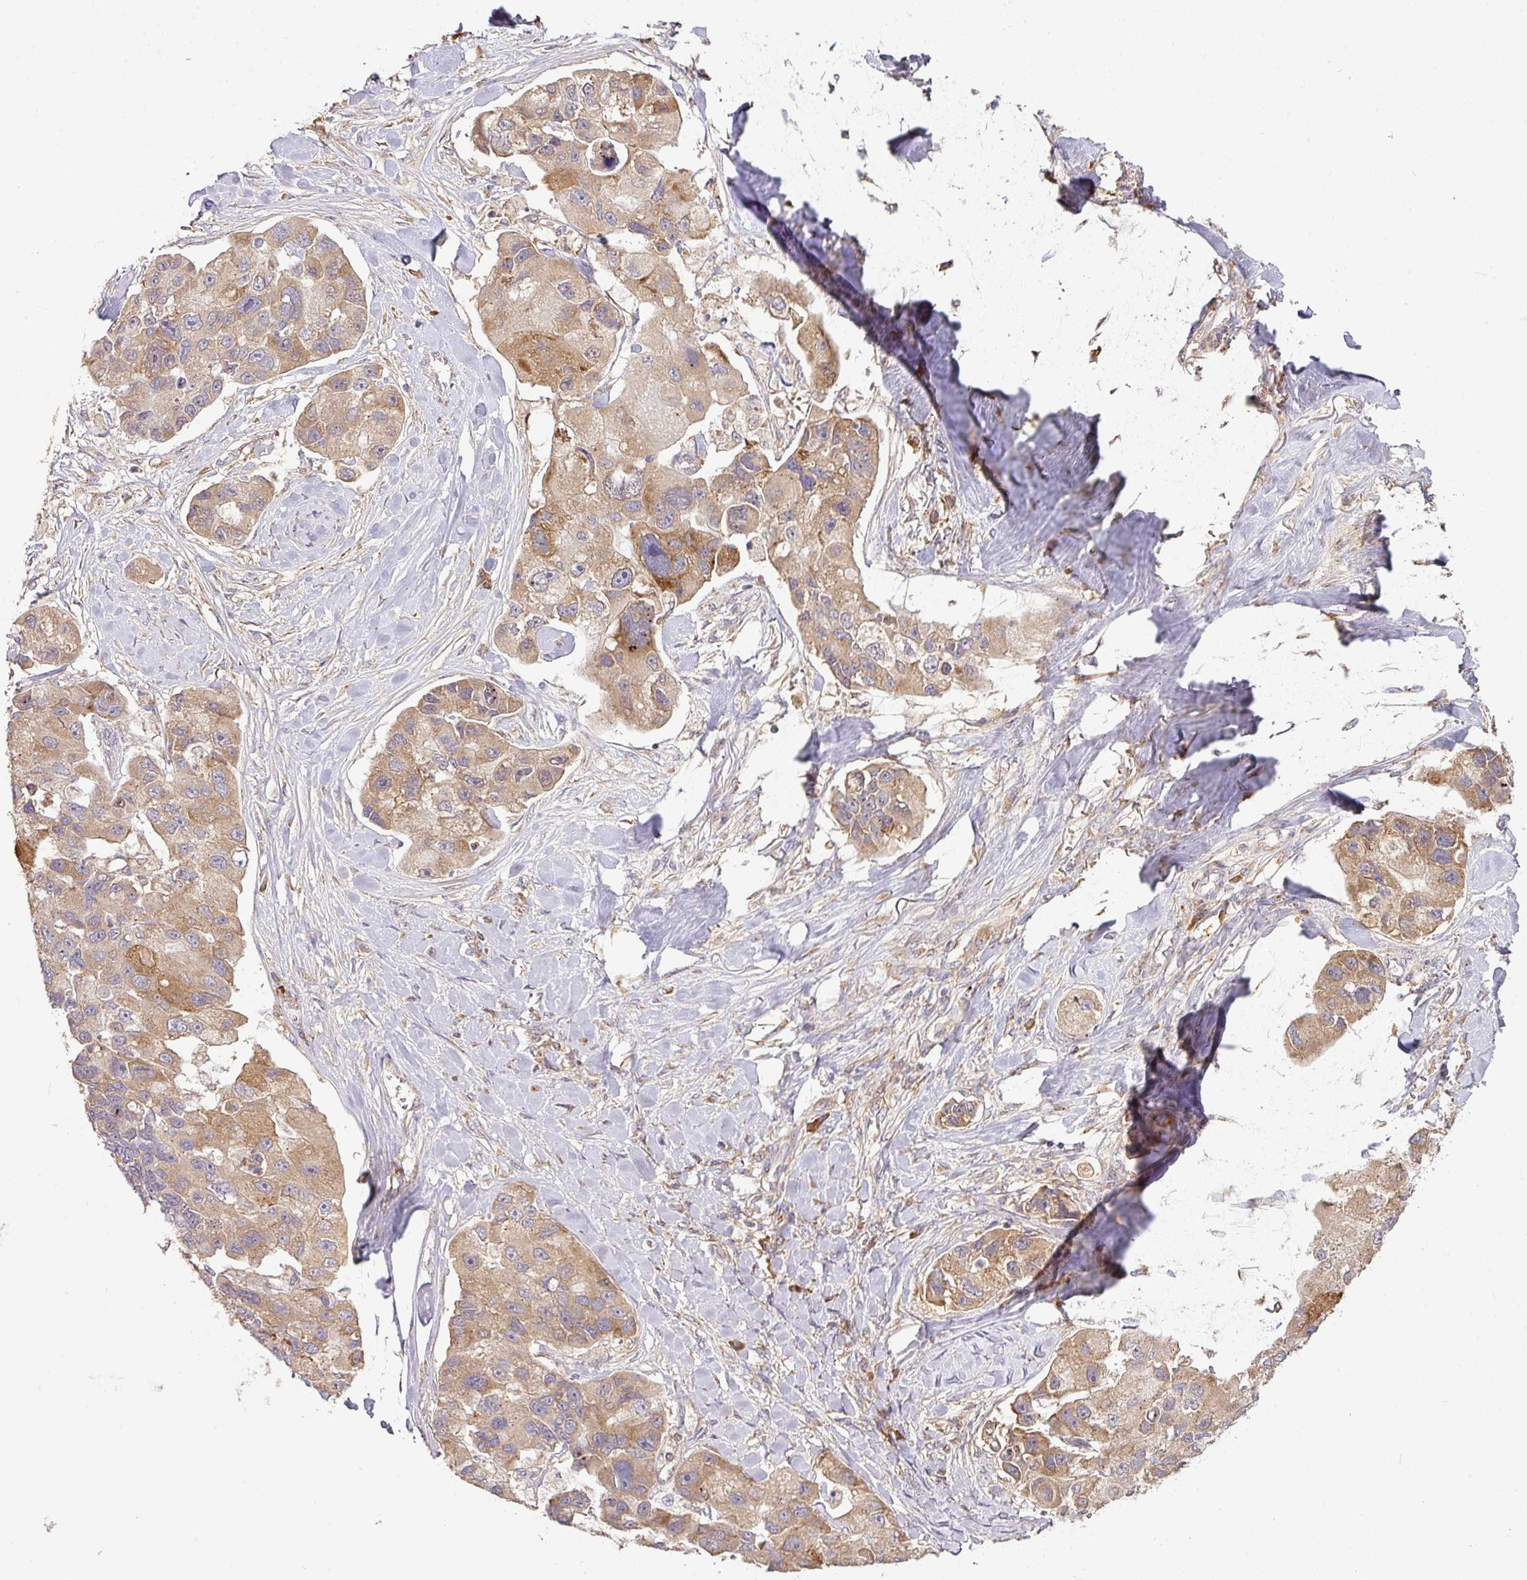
{"staining": {"intensity": "moderate", "quantity": ">75%", "location": "cytoplasmic/membranous"}, "tissue": "lung cancer", "cell_type": "Tumor cells", "image_type": "cancer", "snomed": [{"axis": "morphology", "description": "Adenocarcinoma, NOS"}, {"axis": "topography", "description": "Lung"}], "caption": "A brown stain shows moderate cytoplasmic/membranous staining of a protein in human lung cancer (adenocarcinoma) tumor cells.", "gene": "GALP", "patient": {"sex": "female", "age": 54}}